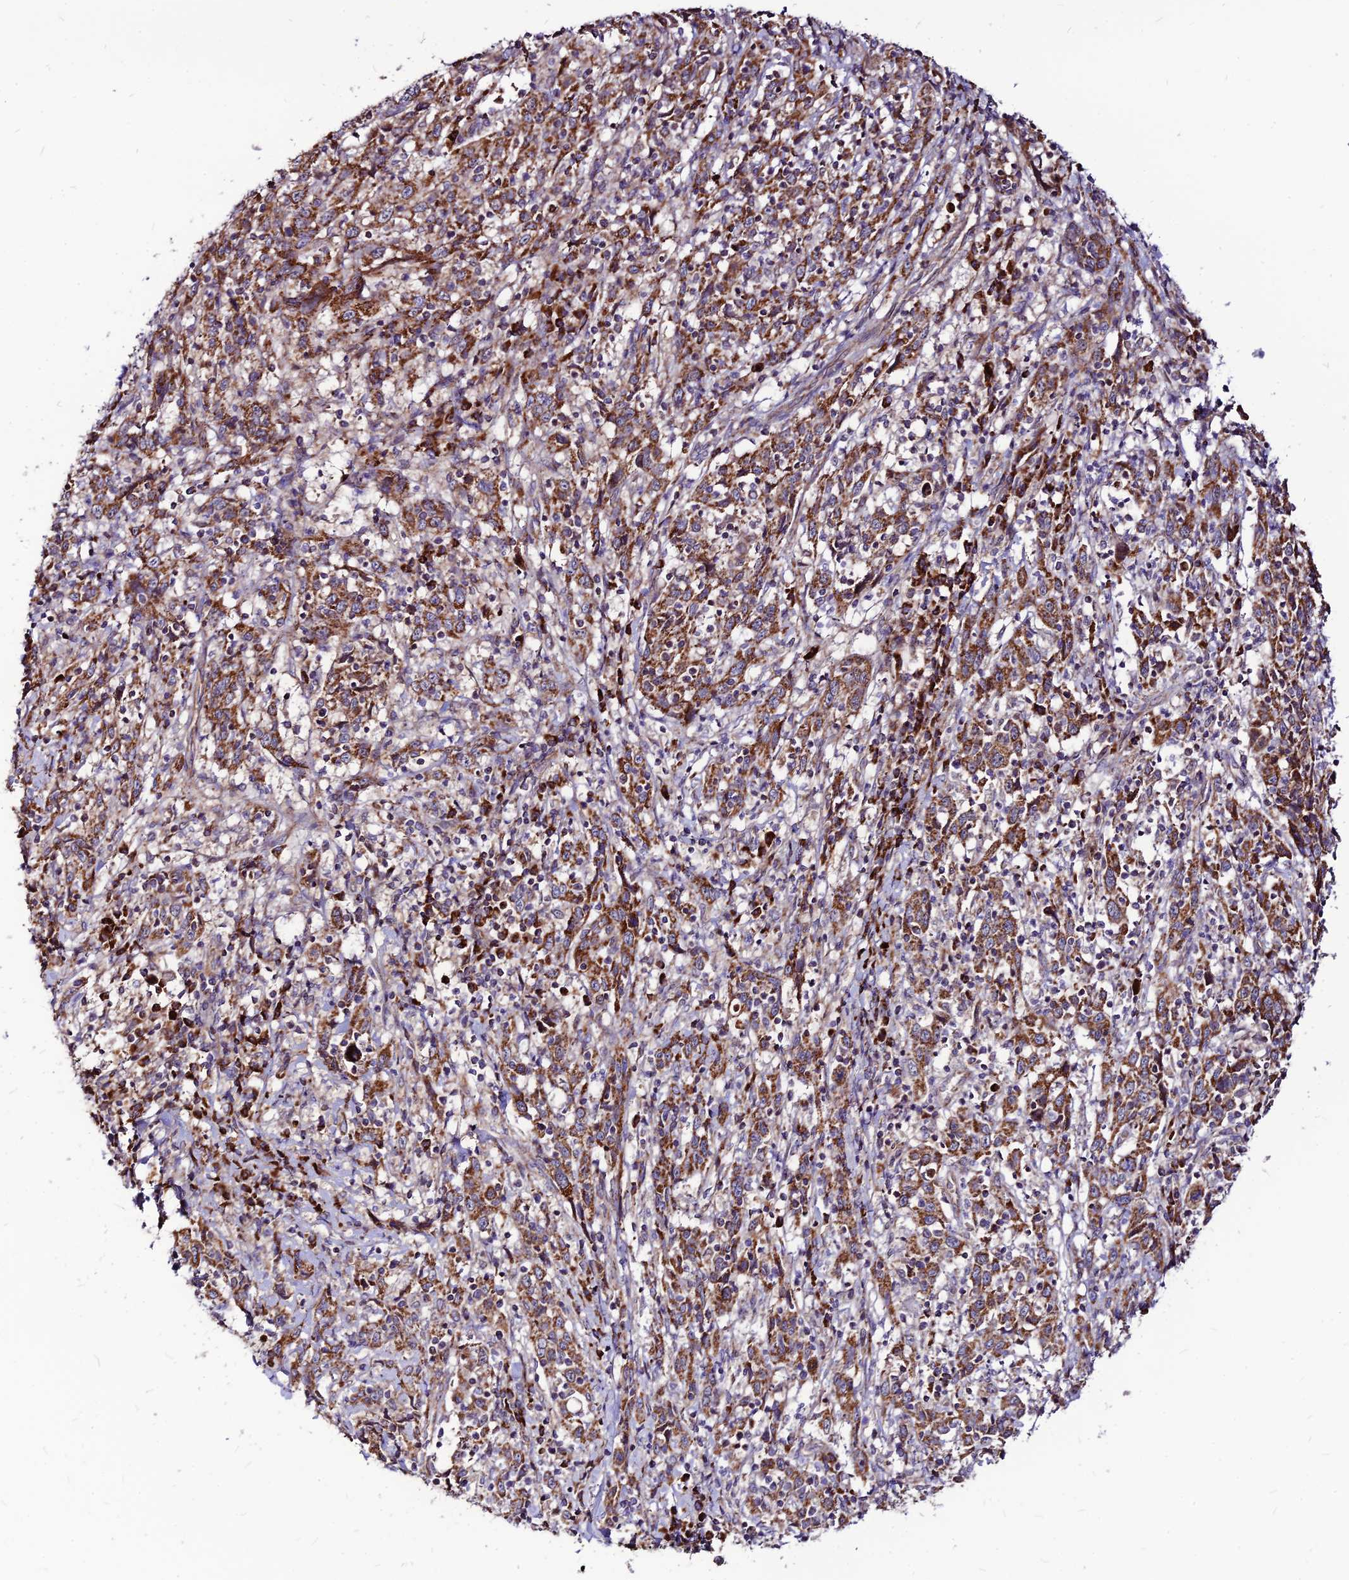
{"staining": {"intensity": "moderate", "quantity": ">75%", "location": "cytoplasmic/membranous"}, "tissue": "cervical cancer", "cell_type": "Tumor cells", "image_type": "cancer", "snomed": [{"axis": "morphology", "description": "Squamous cell carcinoma, NOS"}, {"axis": "topography", "description": "Cervix"}], "caption": "Human cervical squamous cell carcinoma stained for a protein (brown) displays moderate cytoplasmic/membranous positive staining in about >75% of tumor cells.", "gene": "ECI1", "patient": {"sex": "female", "age": 46}}